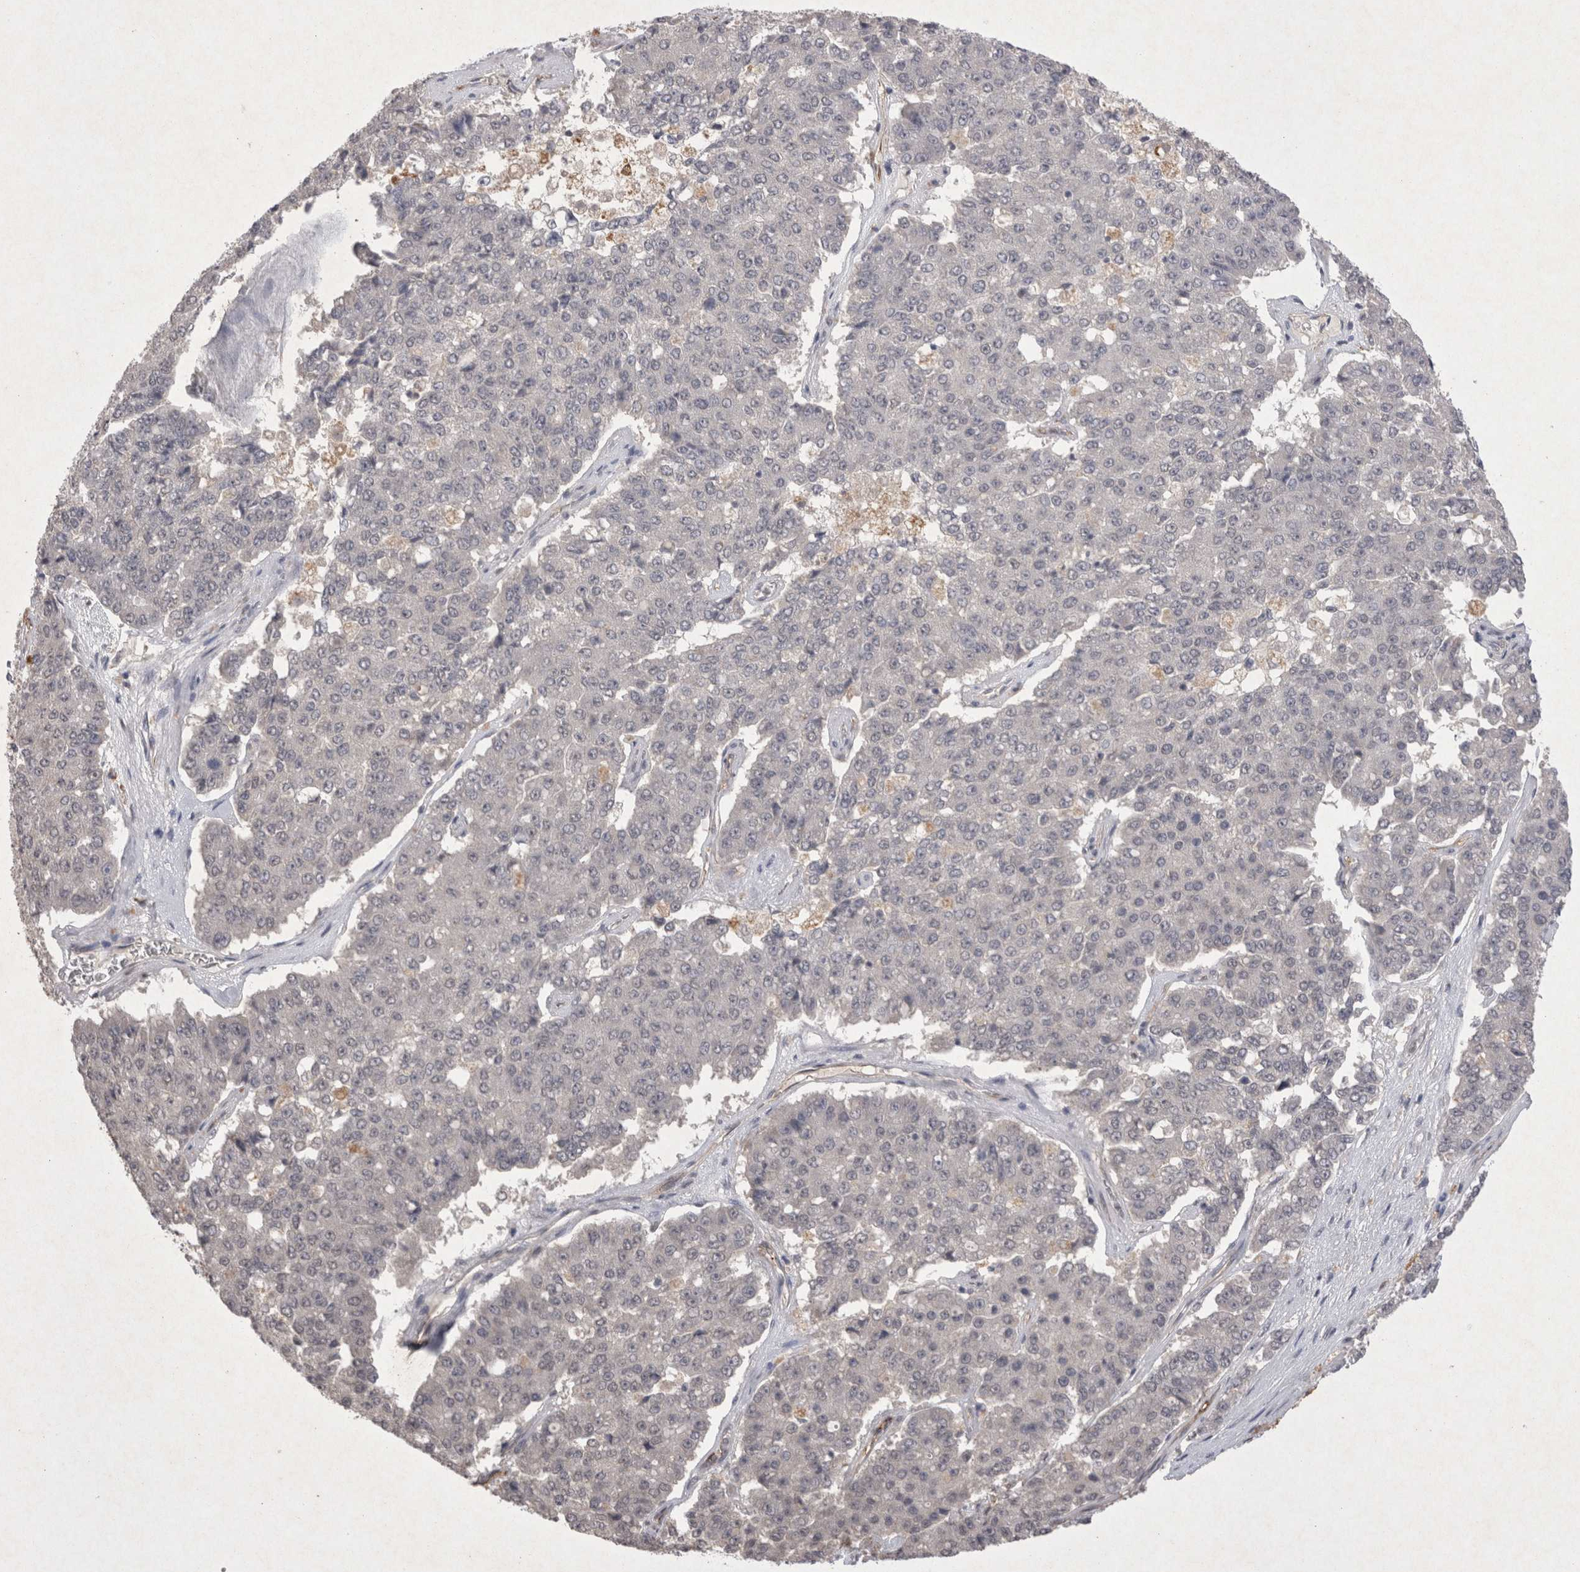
{"staining": {"intensity": "negative", "quantity": "none", "location": "none"}, "tissue": "pancreatic cancer", "cell_type": "Tumor cells", "image_type": "cancer", "snomed": [{"axis": "morphology", "description": "Adenocarcinoma, NOS"}, {"axis": "topography", "description": "Pancreas"}], "caption": "An image of adenocarcinoma (pancreatic) stained for a protein displays no brown staining in tumor cells. The staining was performed using DAB to visualize the protein expression in brown, while the nuclei were stained in blue with hematoxylin (Magnification: 20x).", "gene": "LYVE1", "patient": {"sex": "male", "age": 50}}